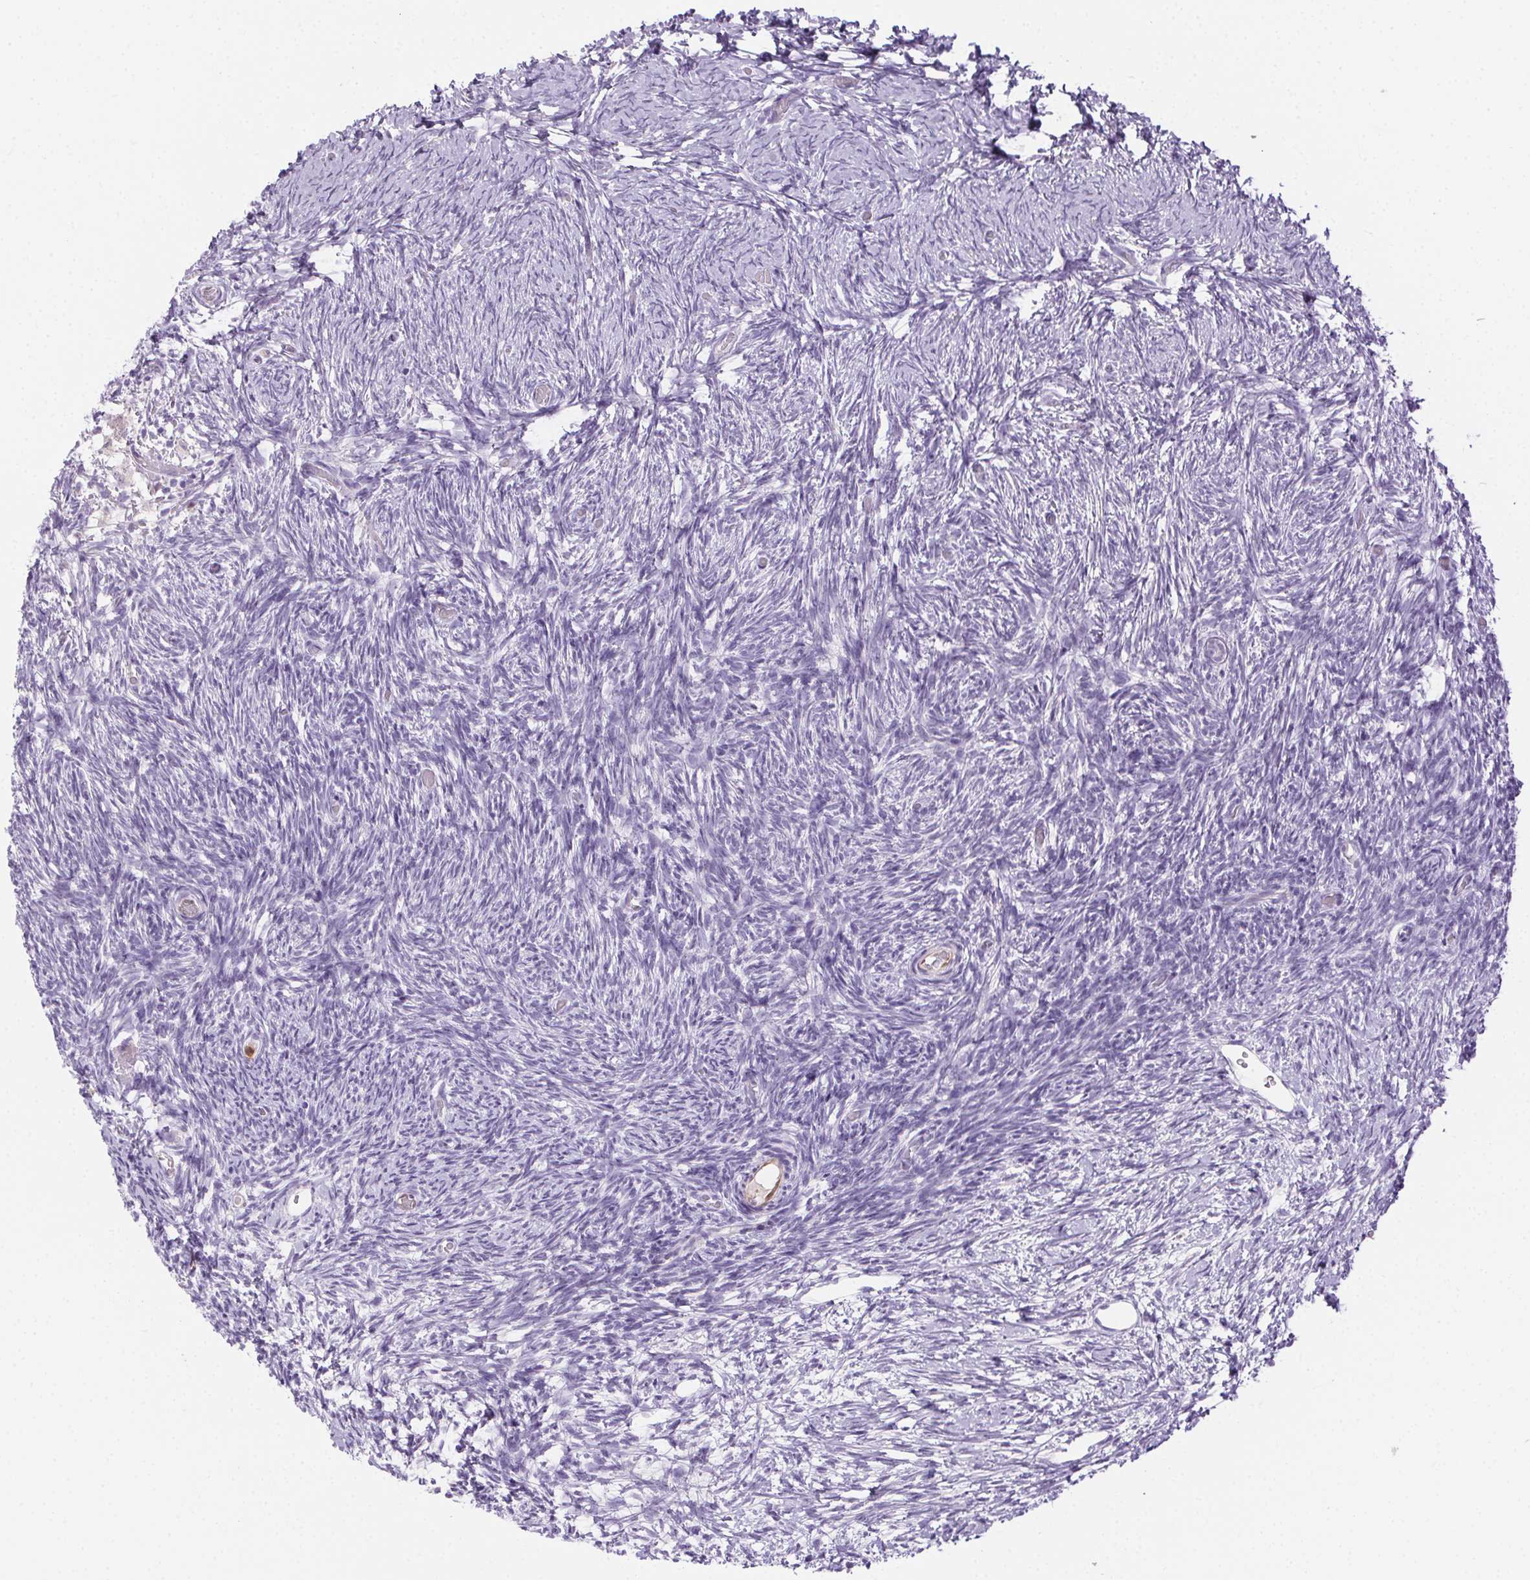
{"staining": {"intensity": "negative", "quantity": "none", "location": "none"}, "tissue": "ovary", "cell_type": "Follicle cells", "image_type": "normal", "snomed": [{"axis": "morphology", "description": "Normal tissue, NOS"}, {"axis": "topography", "description": "Ovary"}], "caption": "Immunohistochemistry (IHC) photomicrograph of normal human ovary stained for a protein (brown), which reveals no staining in follicle cells.", "gene": "TMEM45A", "patient": {"sex": "female", "age": 39}}